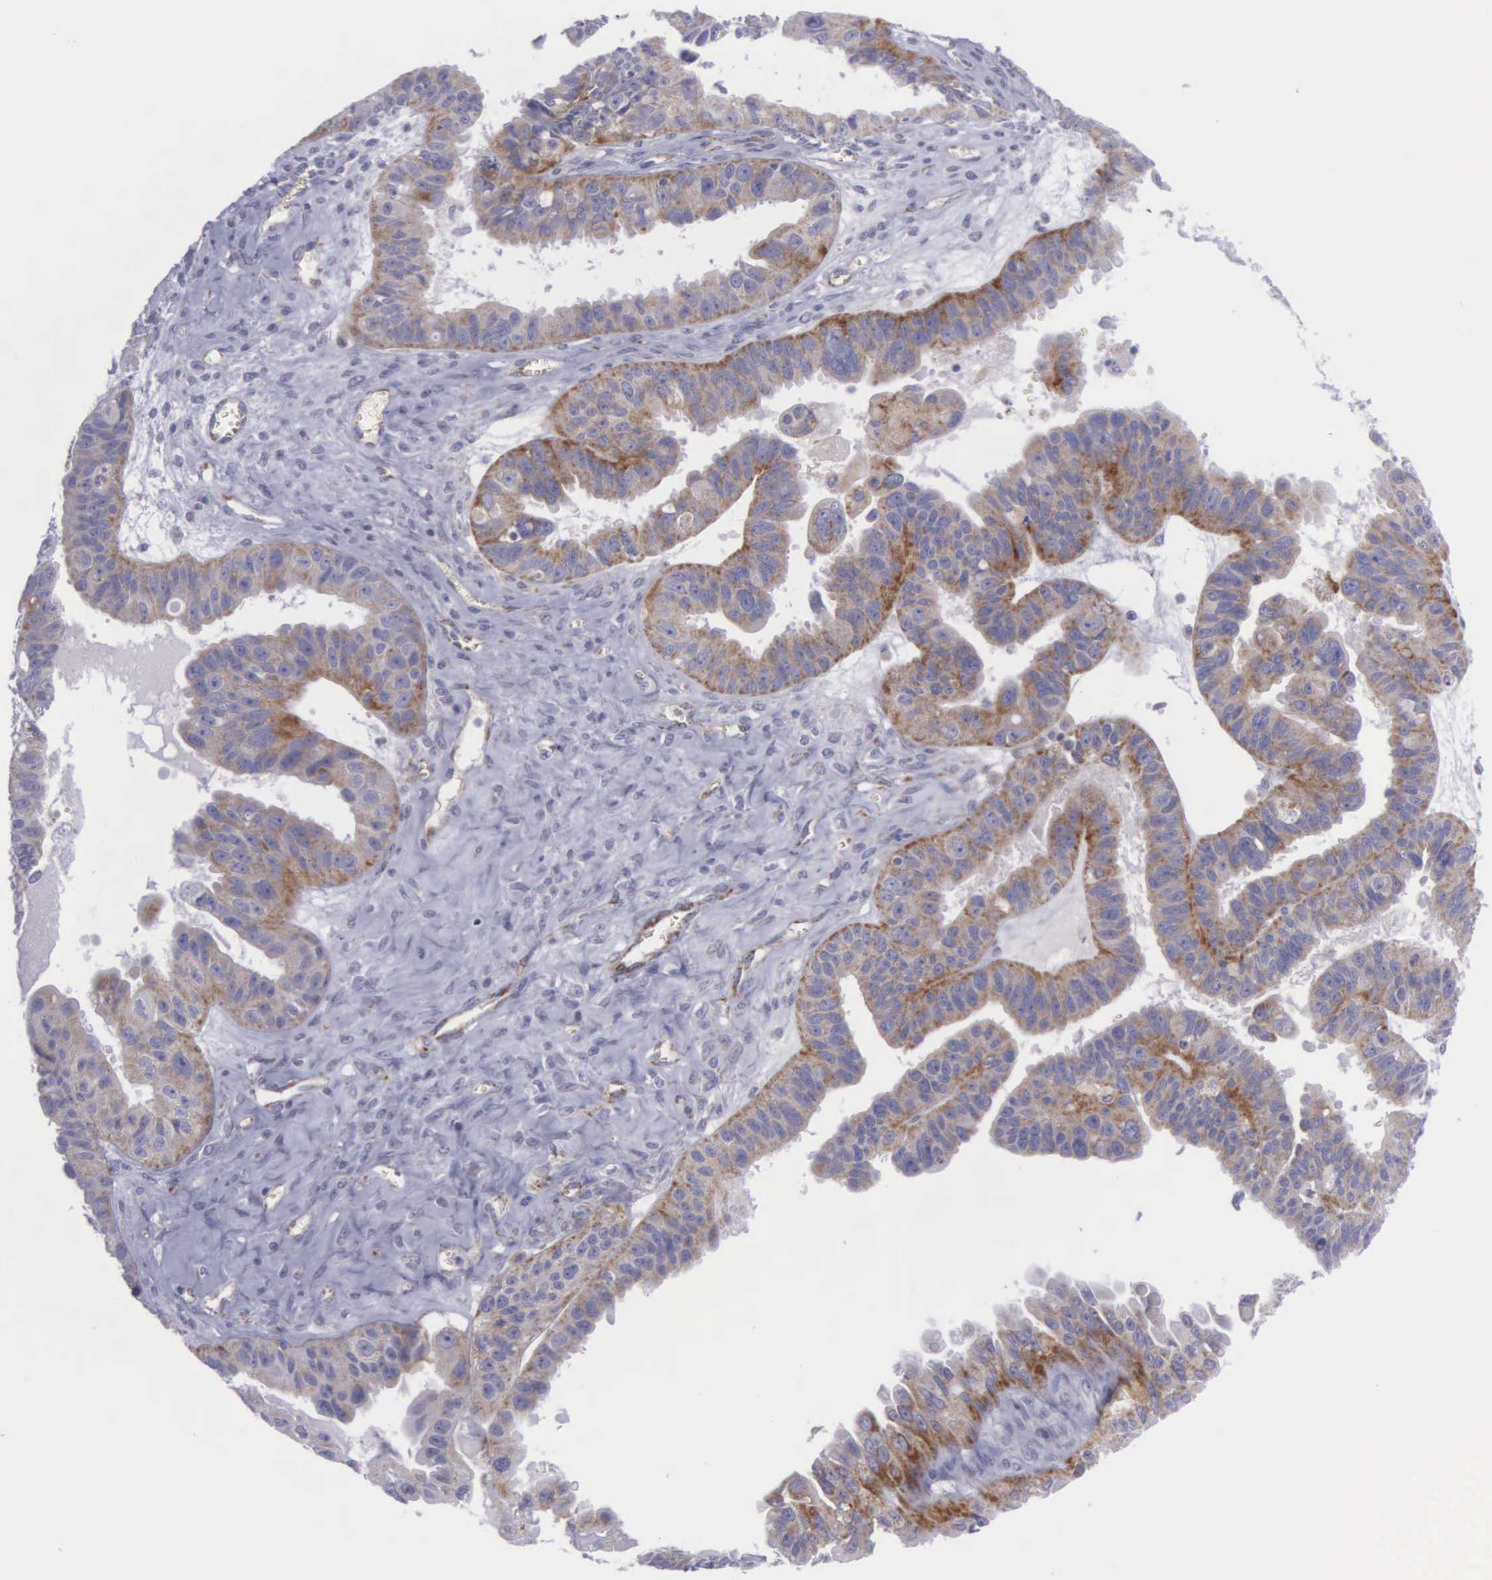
{"staining": {"intensity": "moderate", "quantity": ">75%", "location": "cytoplasmic/membranous"}, "tissue": "ovarian cancer", "cell_type": "Tumor cells", "image_type": "cancer", "snomed": [{"axis": "morphology", "description": "Carcinoma, endometroid"}, {"axis": "topography", "description": "Ovary"}], "caption": "Ovarian endometroid carcinoma tissue displays moderate cytoplasmic/membranous staining in about >75% of tumor cells, visualized by immunohistochemistry.", "gene": "SYNJ2BP", "patient": {"sex": "female", "age": 85}}